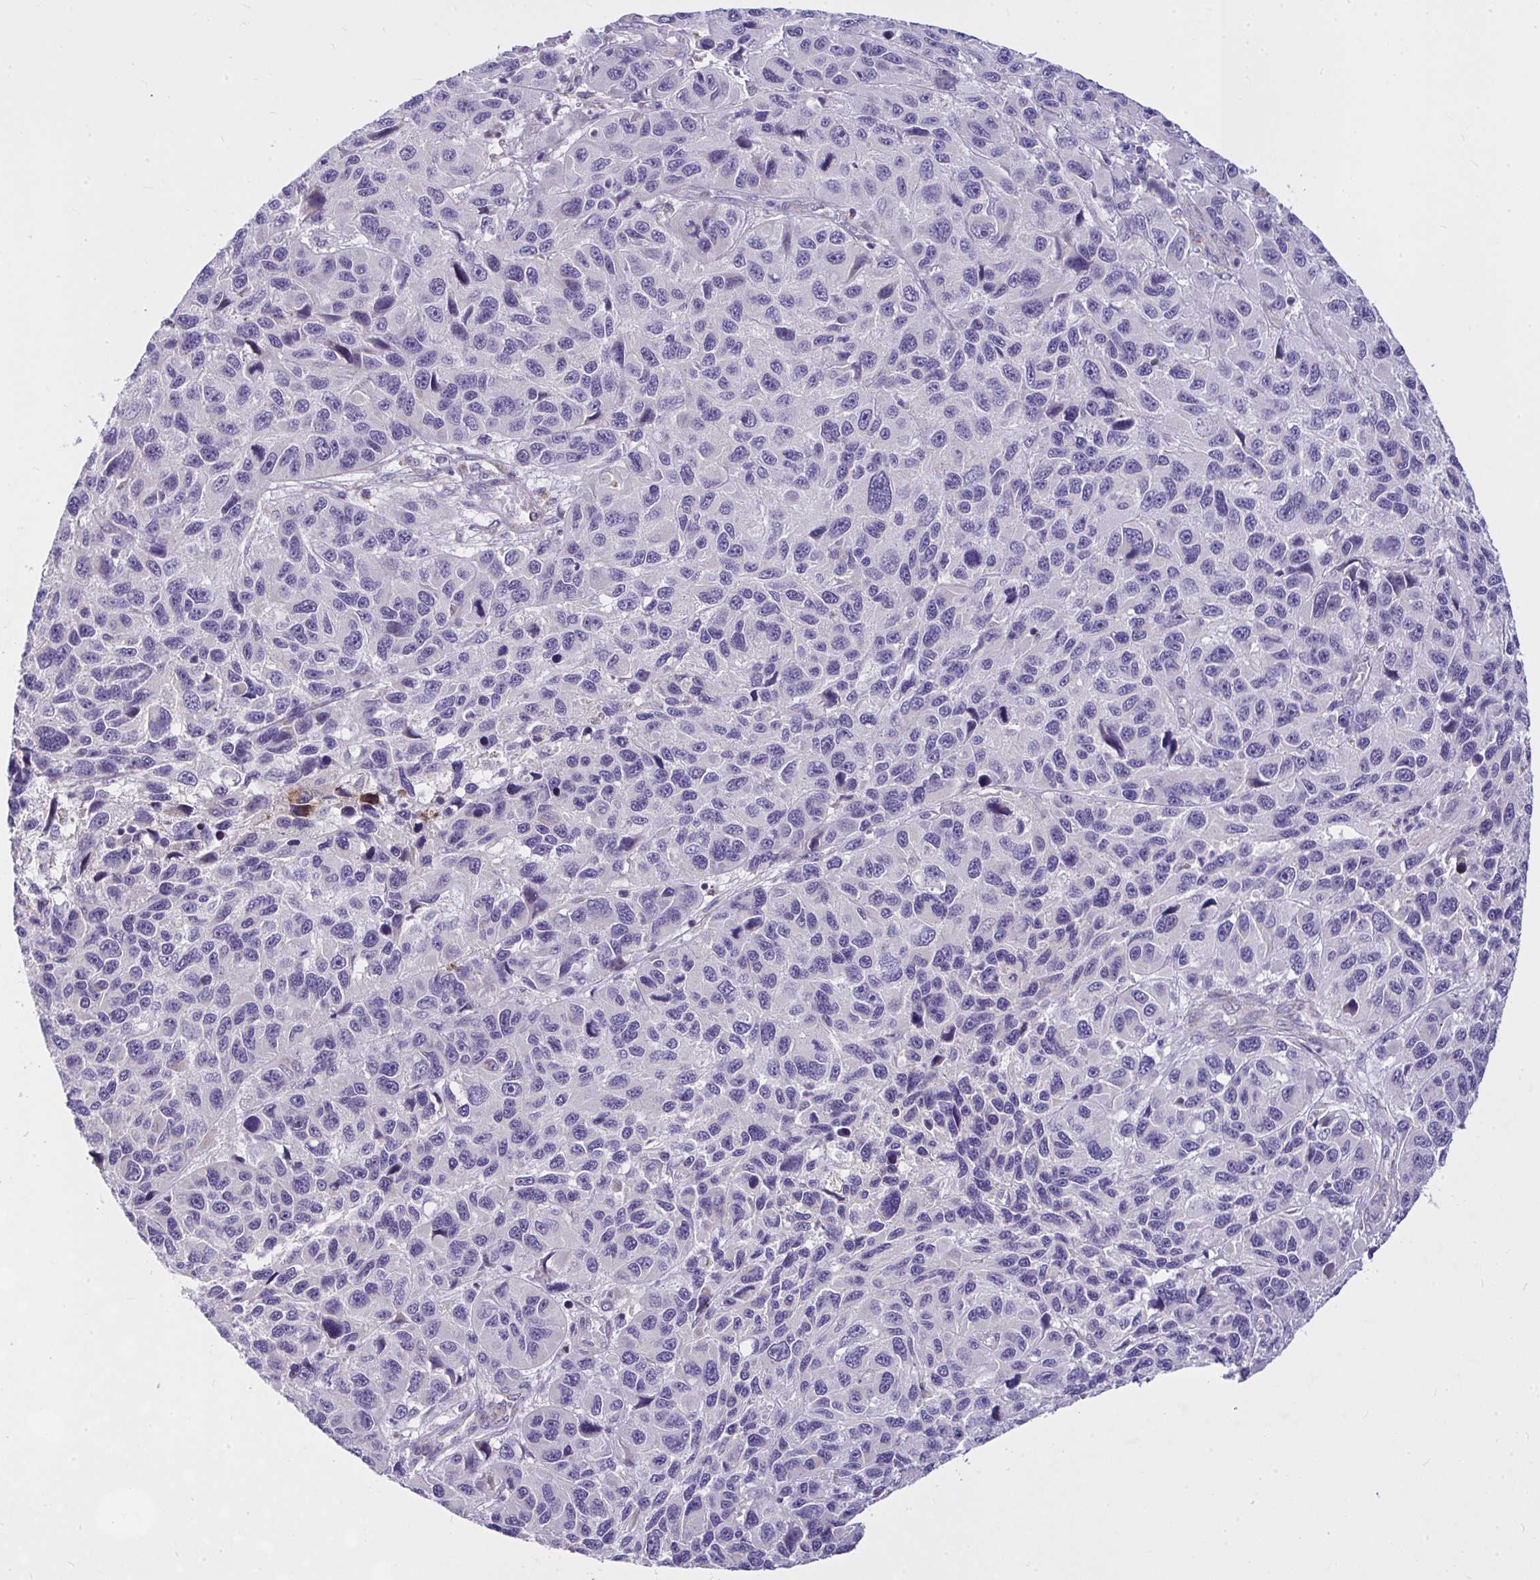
{"staining": {"intensity": "negative", "quantity": "none", "location": "none"}, "tissue": "melanoma", "cell_type": "Tumor cells", "image_type": "cancer", "snomed": [{"axis": "morphology", "description": "Malignant melanoma, NOS"}, {"axis": "topography", "description": "Skin"}], "caption": "An immunohistochemistry (IHC) photomicrograph of melanoma is shown. There is no staining in tumor cells of melanoma. (DAB (3,3'-diaminobenzidine) IHC, high magnification).", "gene": "CEP63", "patient": {"sex": "male", "age": 53}}